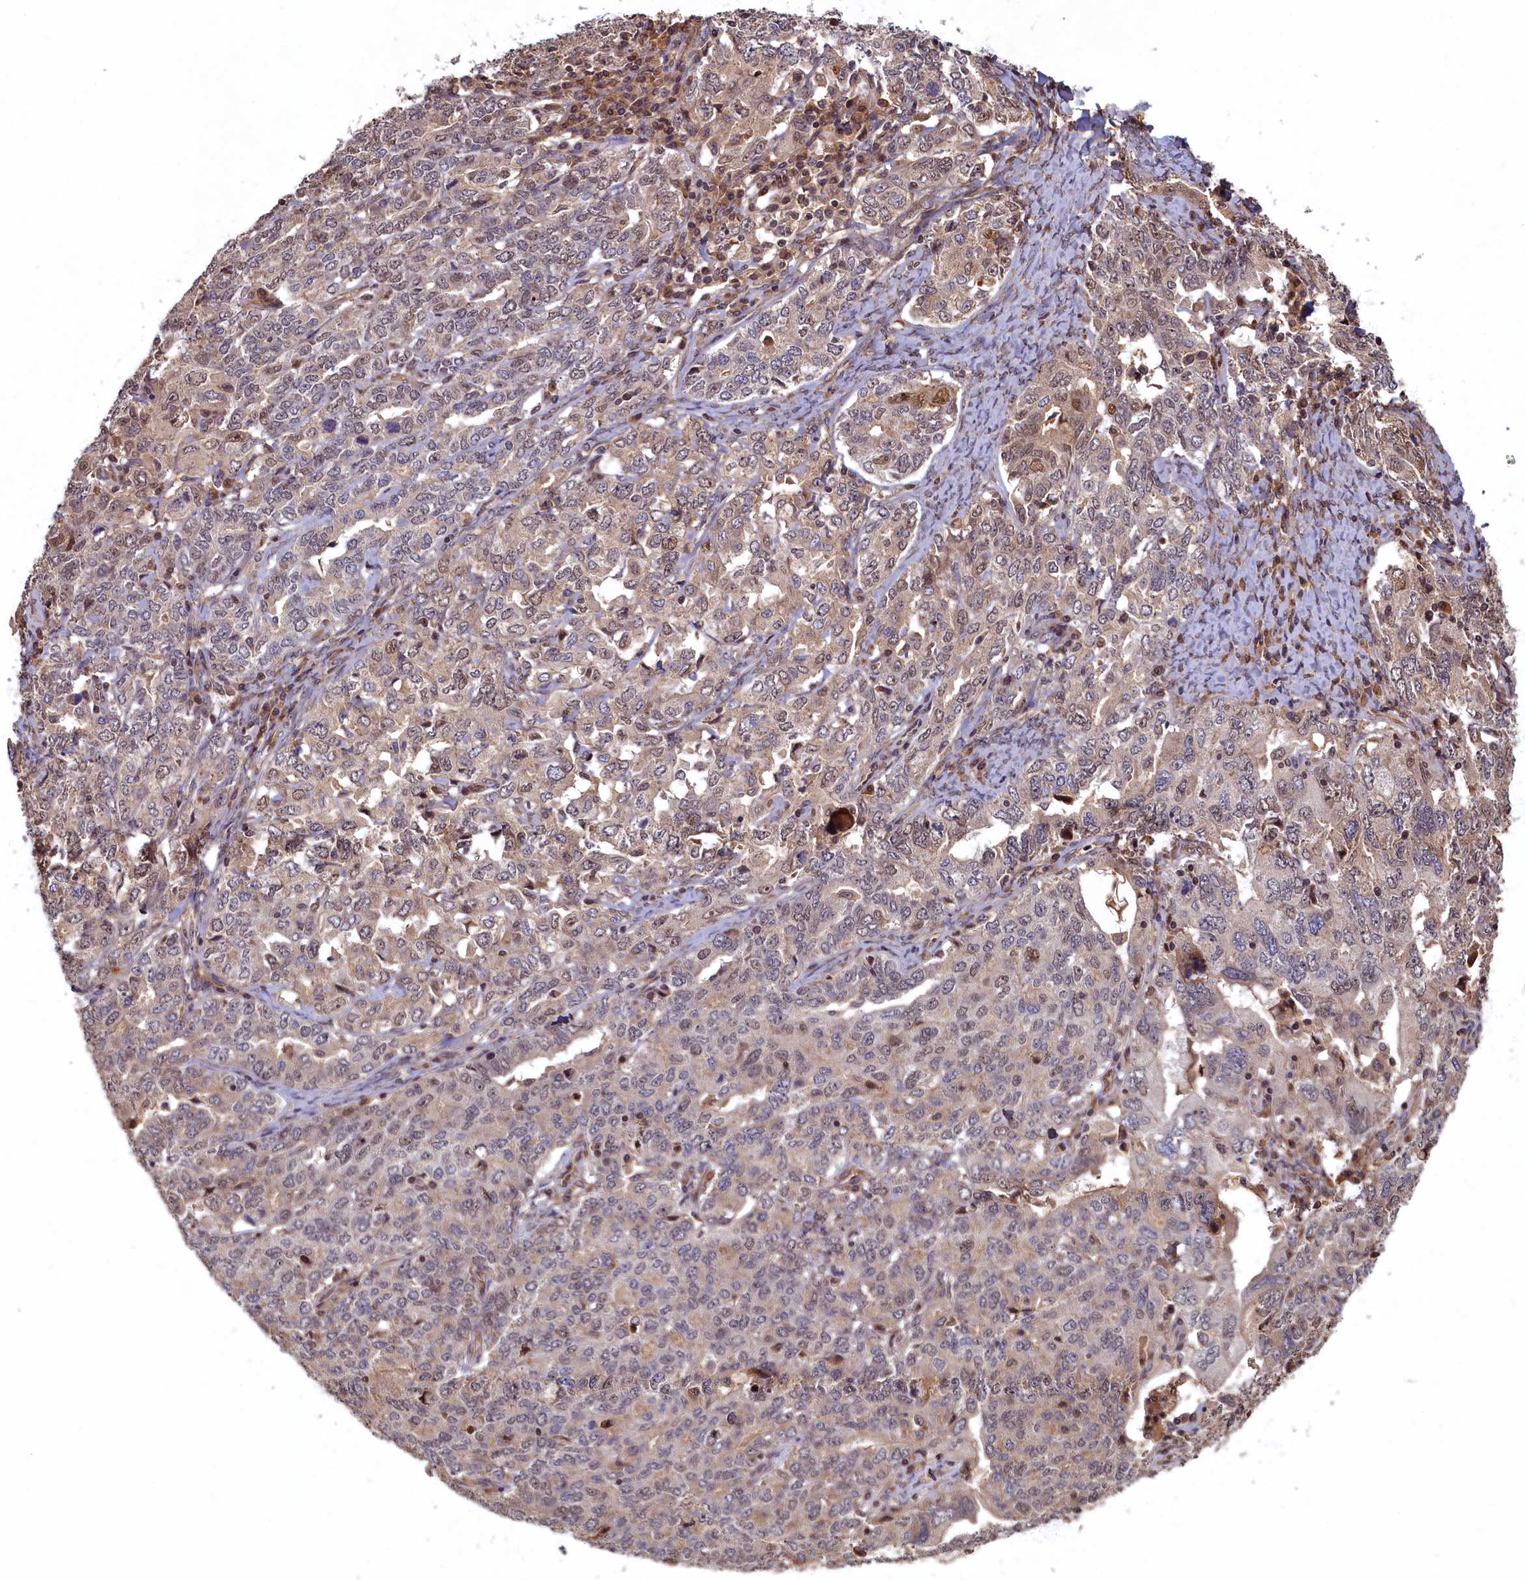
{"staining": {"intensity": "weak", "quantity": "<25%", "location": "cytoplasmic/membranous,nuclear"}, "tissue": "ovarian cancer", "cell_type": "Tumor cells", "image_type": "cancer", "snomed": [{"axis": "morphology", "description": "Carcinoma, endometroid"}, {"axis": "topography", "description": "Ovary"}], "caption": "Human ovarian endometroid carcinoma stained for a protein using immunohistochemistry (IHC) exhibits no staining in tumor cells.", "gene": "LCMT2", "patient": {"sex": "female", "age": 62}}